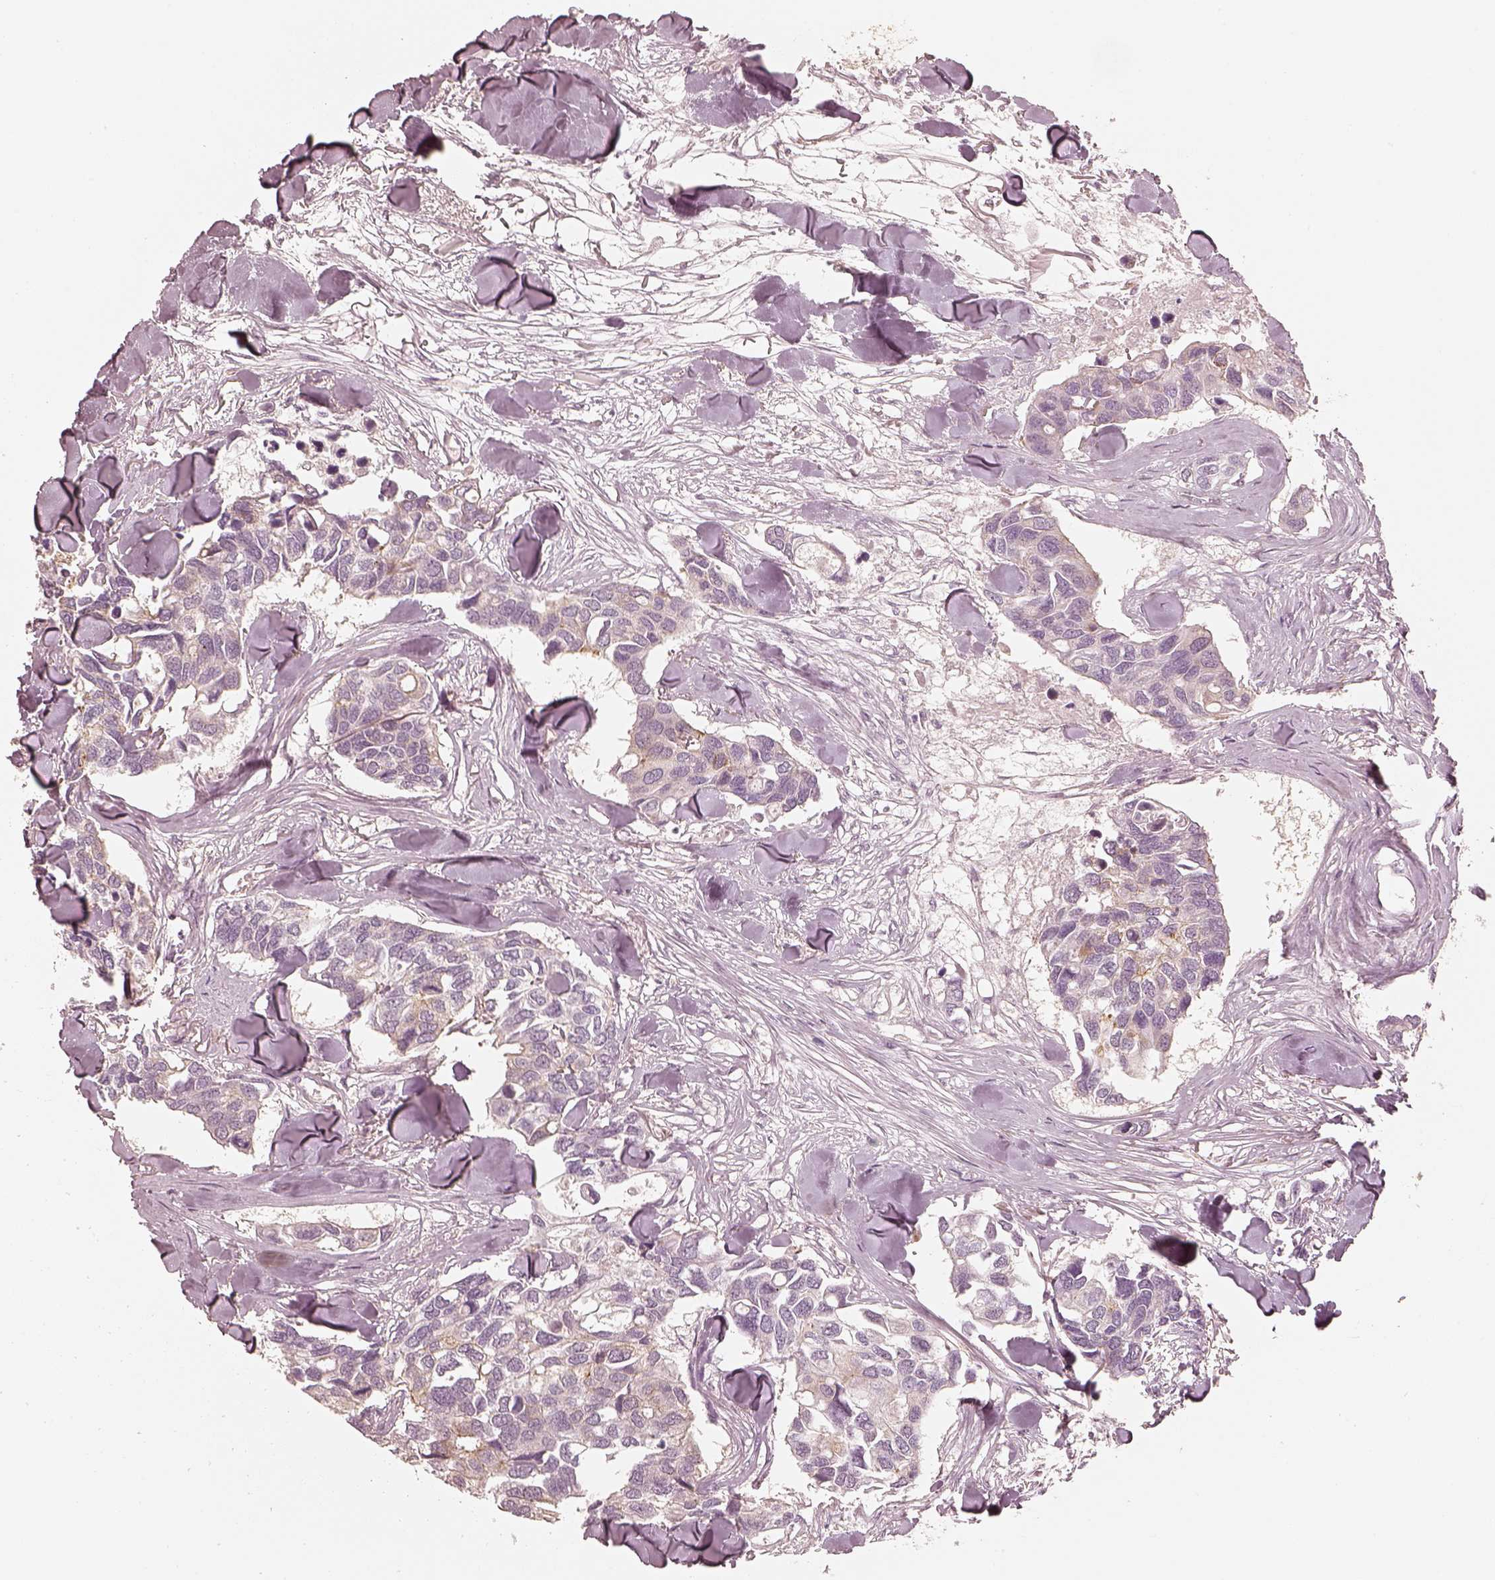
{"staining": {"intensity": "weak", "quantity": "<25%", "location": "cytoplasmic/membranous"}, "tissue": "breast cancer", "cell_type": "Tumor cells", "image_type": "cancer", "snomed": [{"axis": "morphology", "description": "Duct carcinoma"}, {"axis": "topography", "description": "Breast"}], "caption": "An immunohistochemistry (IHC) micrograph of infiltrating ductal carcinoma (breast) is shown. There is no staining in tumor cells of infiltrating ductal carcinoma (breast).", "gene": "GORASP2", "patient": {"sex": "female", "age": 83}}